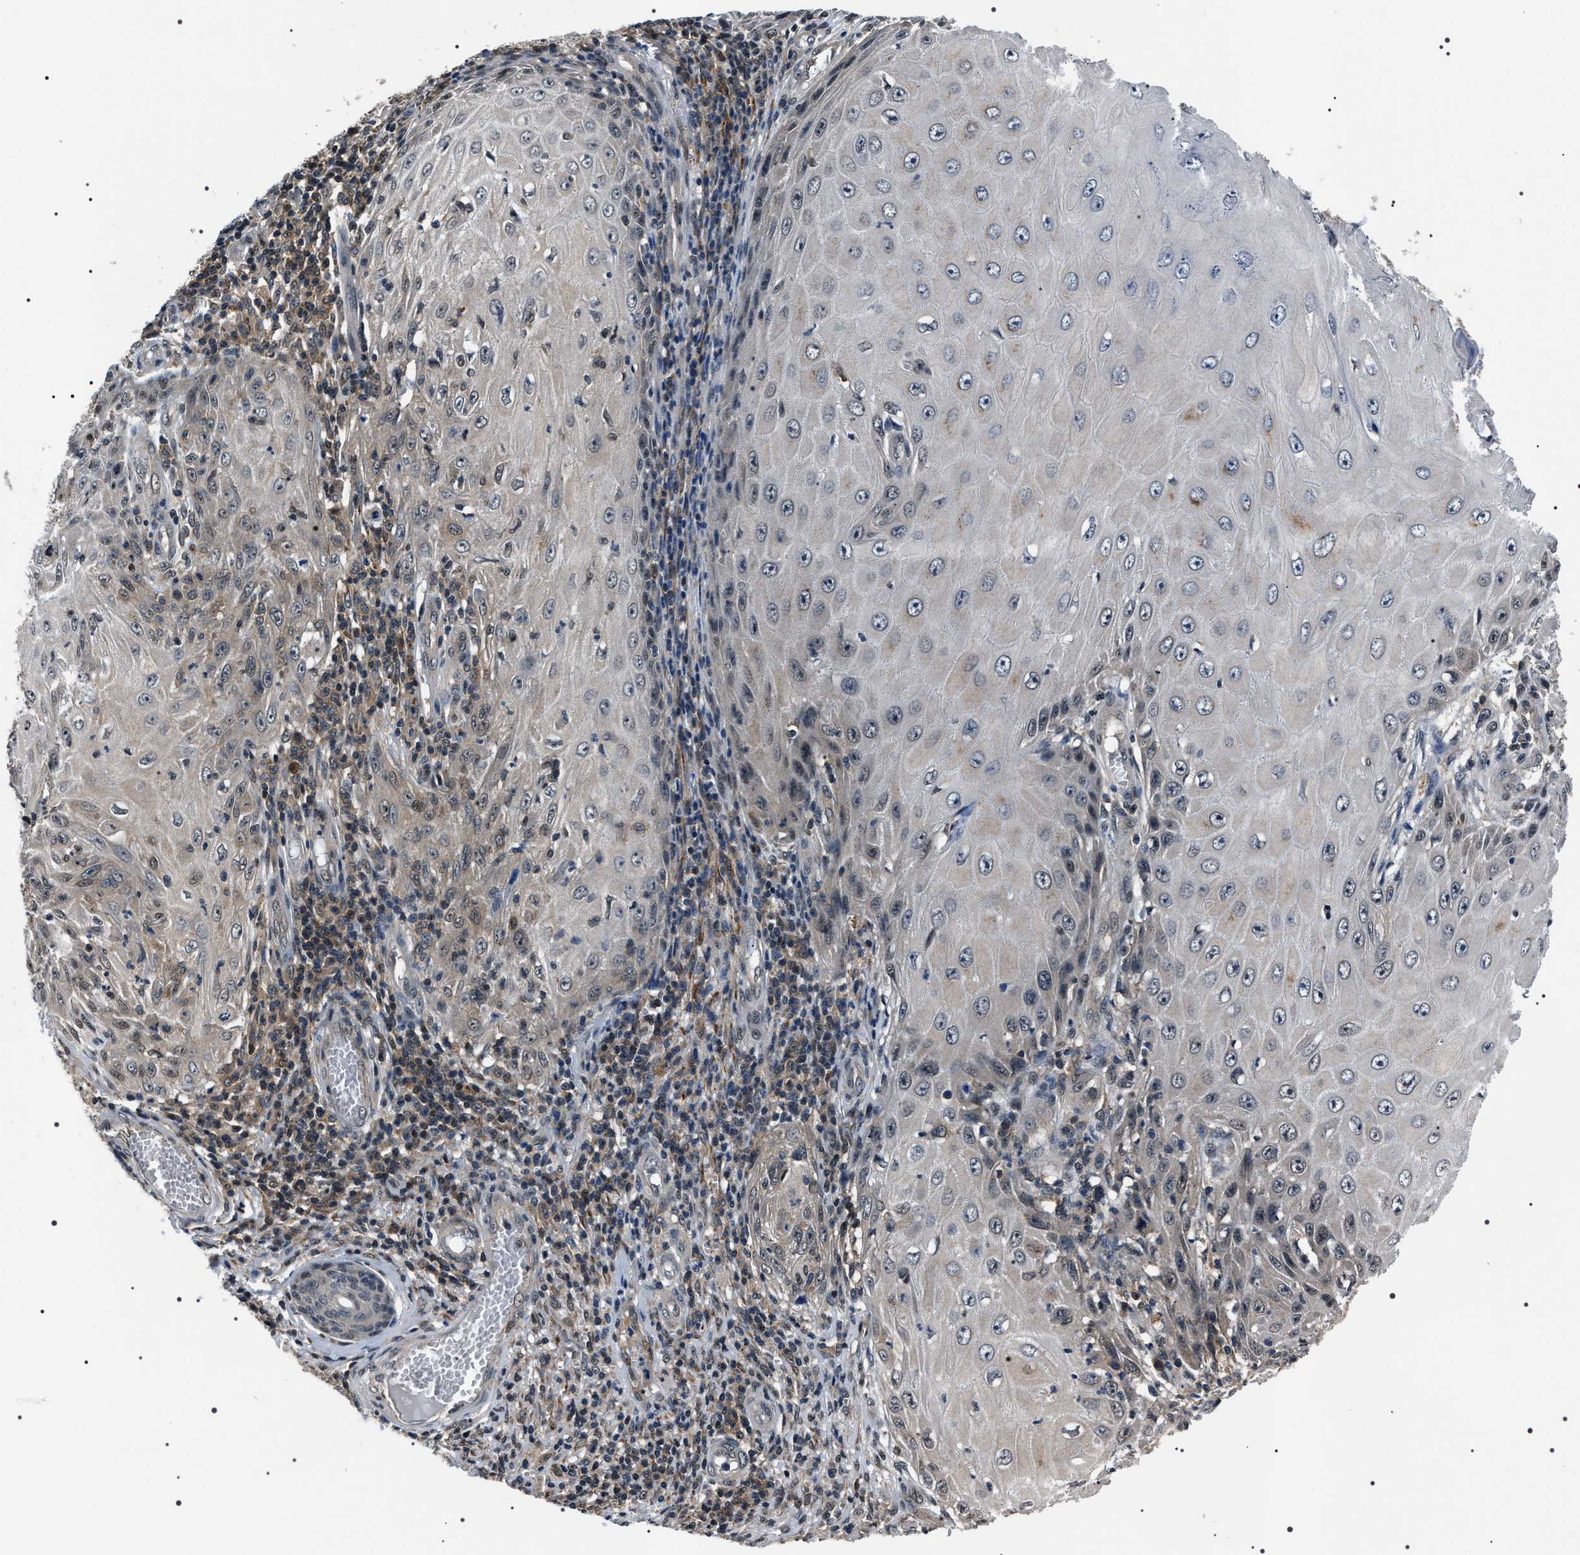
{"staining": {"intensity": "negative", "quantity": "none", "location": "none"}, "tissue": "skin cancer", "cell_type": "Tumor cells", "image_type": "cancer", "snomed": [{"axis": "morphology", "description": "Squamous cell carcinoma, NOS"}, {"axis": "topography", "description": "Skin"}], "caption": "Immunohistochemistry (IHC) image of skin squamous cell carcinoma stained for a protein (brown), which displays no expression in tumor cells.", "gene": "SIPA1", "patient": {"sex": "female", "age": 73}}